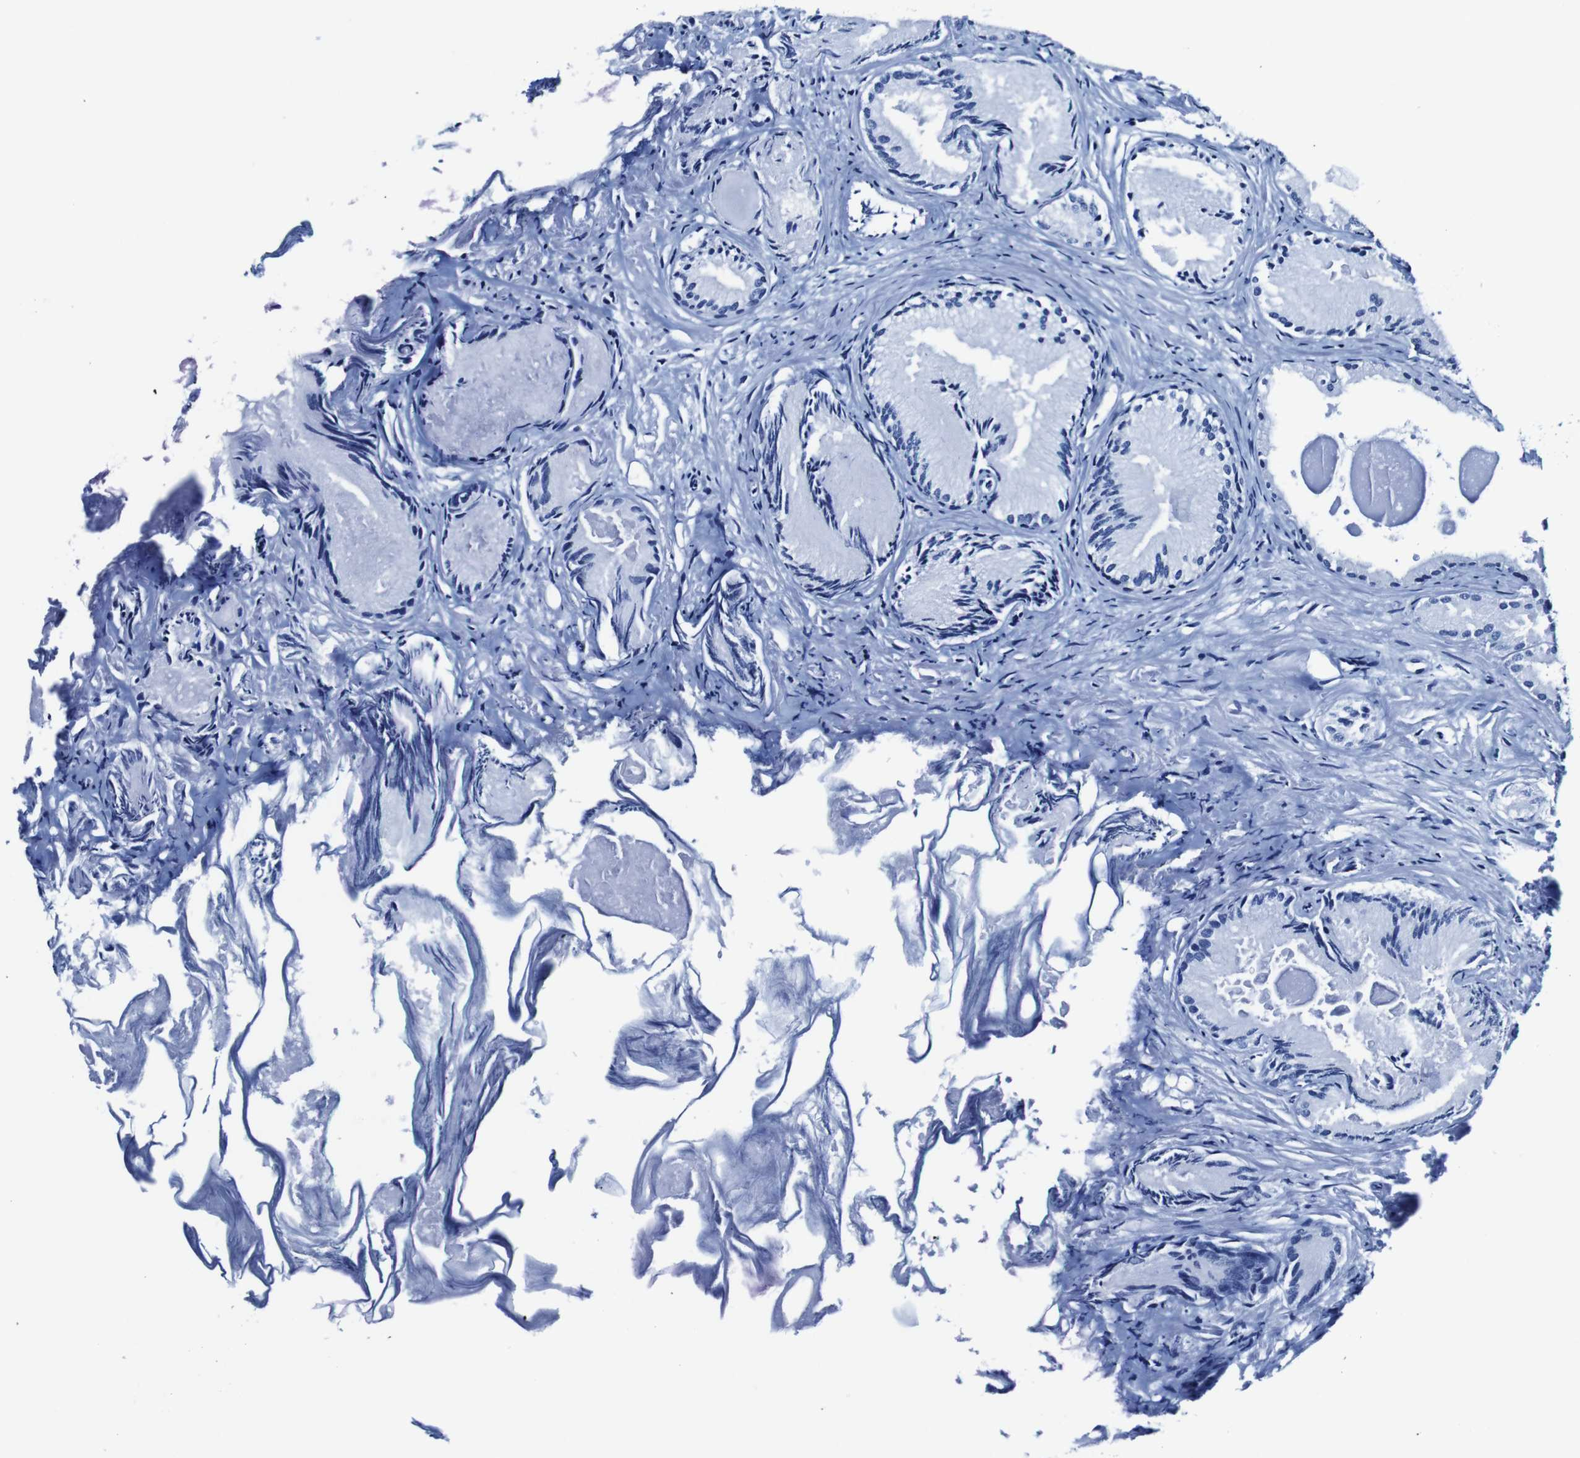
{"staining": {"intensity": "negative", "quantity": "none", "location": "none"}, "tissue": "prostate cancer", "cell_type": "Tumor cells", "image_type": "cancer", "snomed": [{"axis": "morphology", "description": "Adenocarcinoma, Low grade"}, {"axis": "topography", "description": "Prostate"}], "caption": "Immunohistochemistry (IHC) histopathology image of neoplastic tissue: human prostate cancer (low-grade adenocarcinoma) stained with DAB reveals no significant protein positivity in tumor cells. Brightfield microscopy of IHC stained with DAB (brown) and hematoxylin (blue), captured at high magnification.", "gene": "CSF1R", "patient": {"sex": "male", "age": 72}}